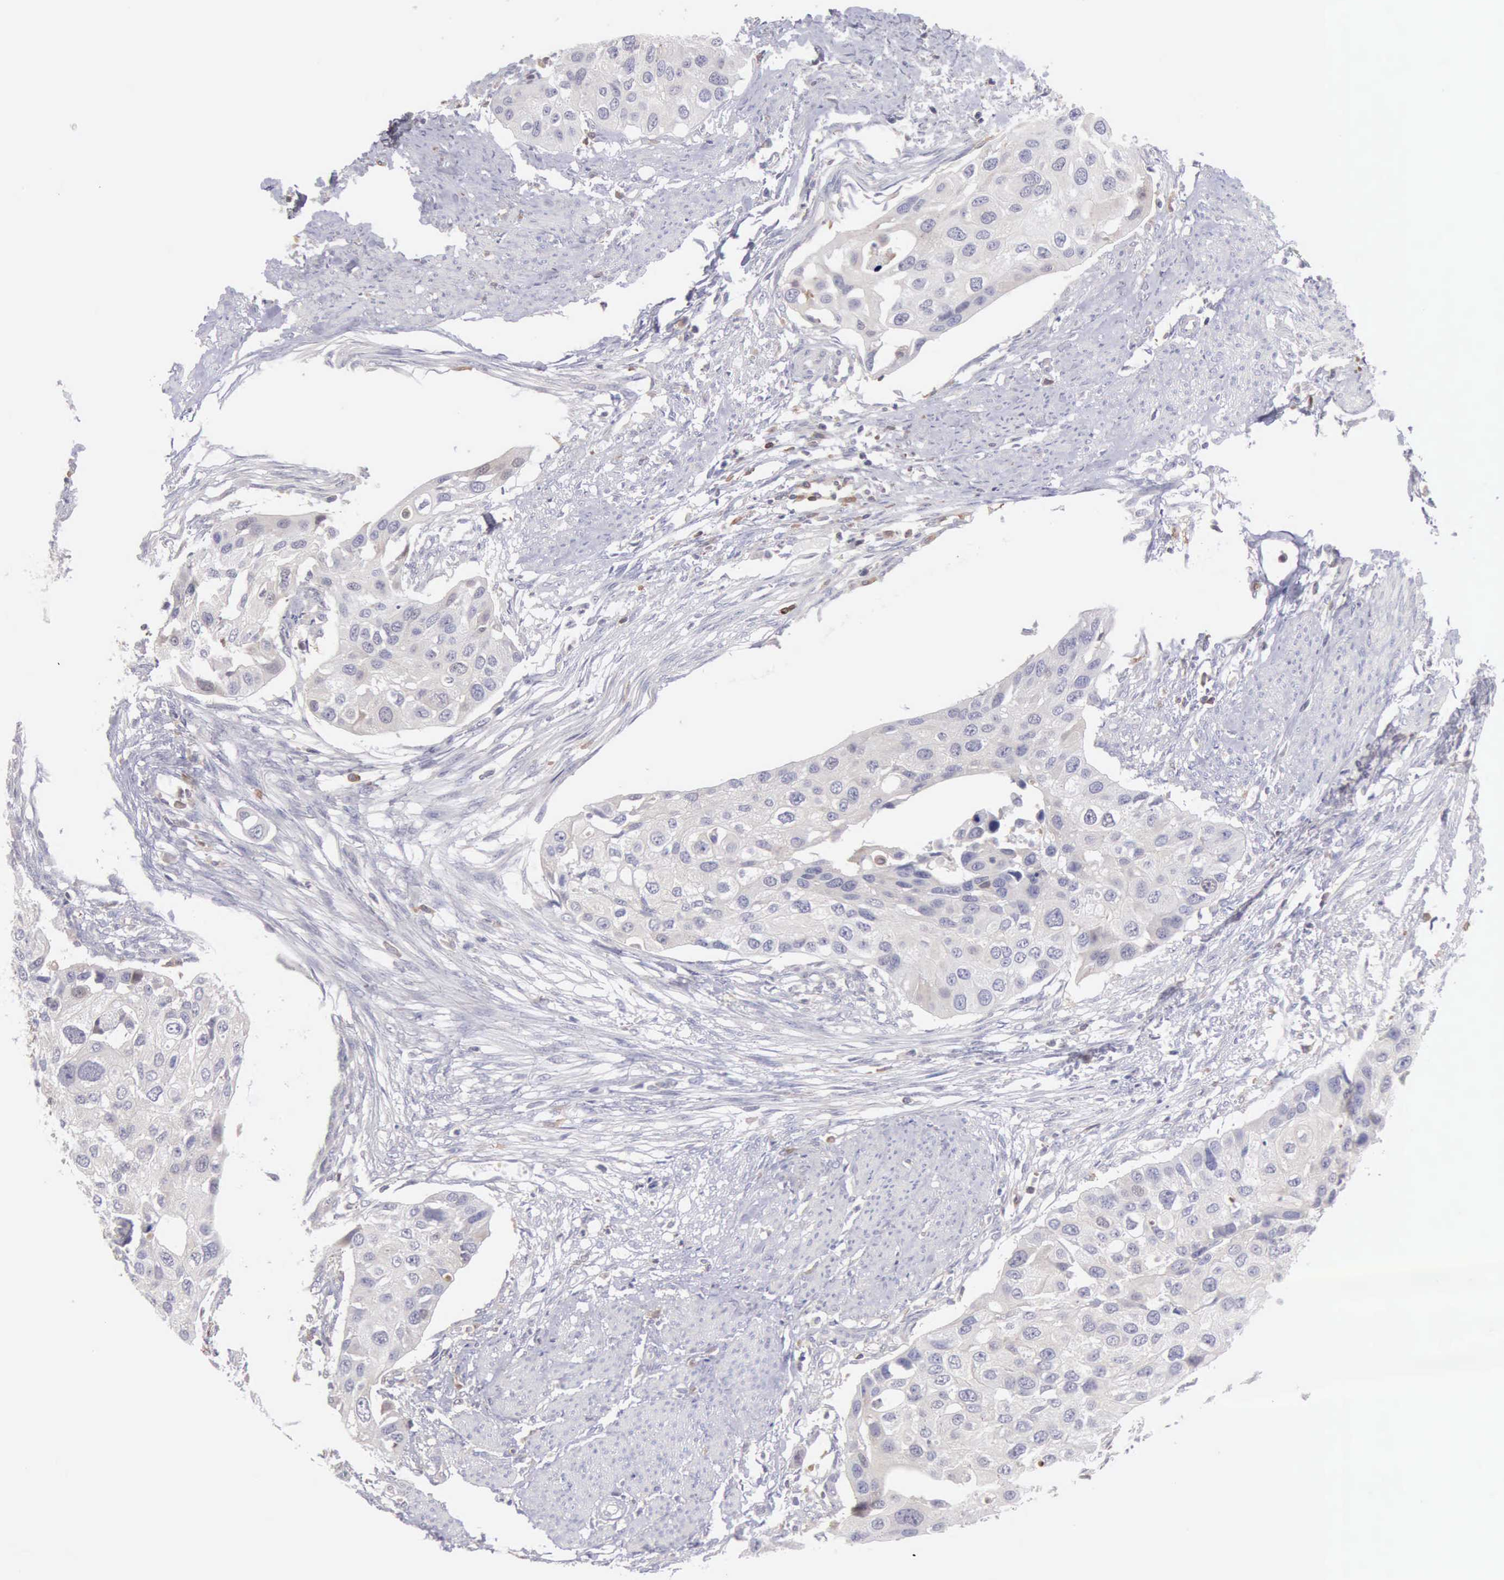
{"staining": {"intensity": "negative", "quantity": "none", "location": "none"}, "tissue": "urothelial cancer", "cell_type": "Tumor cells", "image_type": "cancer", "snomed": [{"axis": "morphology", "description": "Urothelial carcinoma, High grade"}, {"axis": "topography", "description": "Urinary bladder"}], "caption": "High-grade urothelial carcinoma was stained to show a protein in brown. There is no significant expression in tumor cells.", "gene": "SASH3", "patient": {"sex": "male", "age": 55}}